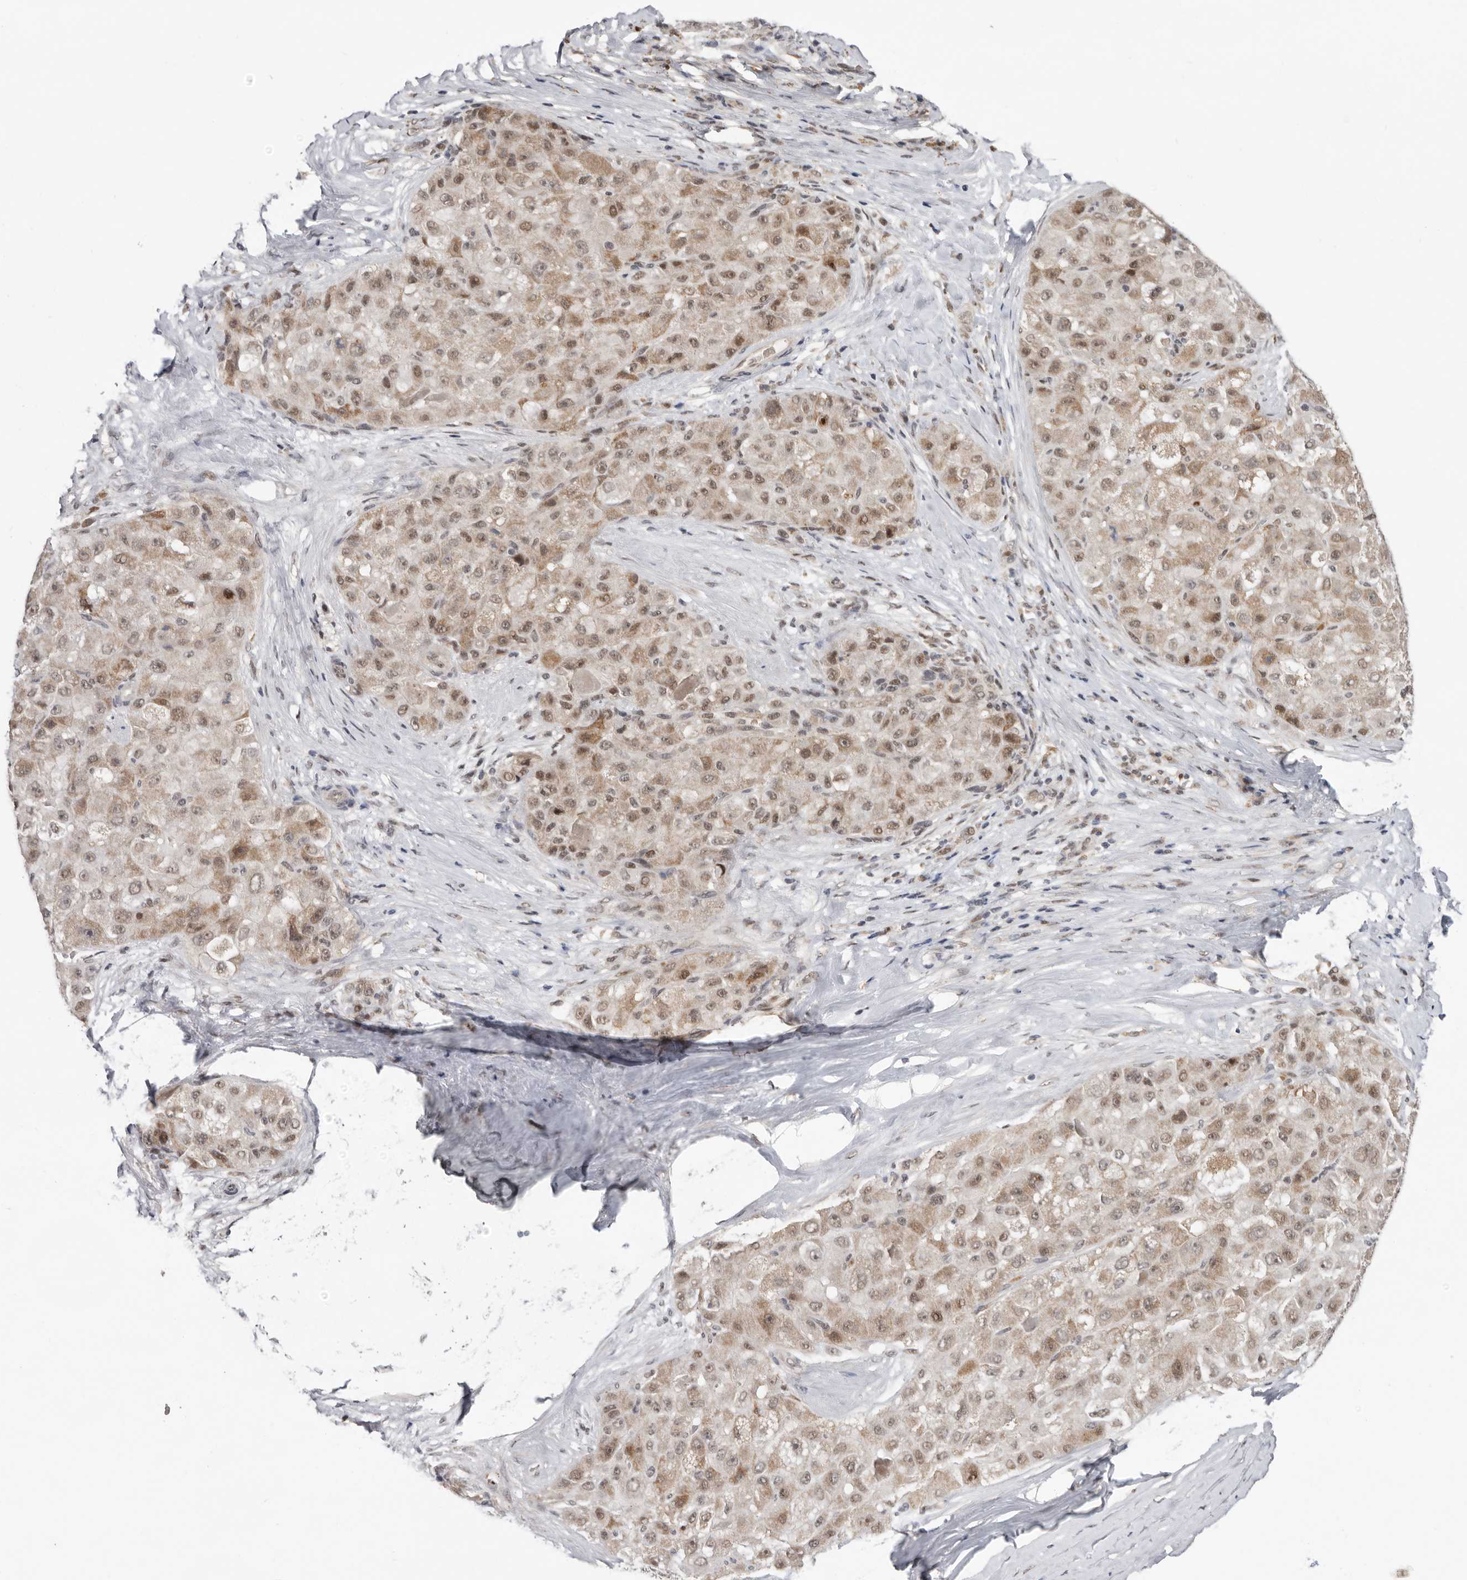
{"staining": {"intensity": "moderate", "quantity": ">75%", "location": "nuclear"}, "tissue": "liver cancer", "cell_type": "Tumor cells", "image_type": "cancer", "snomed": [{"axis": "morphology", "description": "Carcinoma, Hepatocellular, NOS"}, {"axis": "topography", "description": "Liver"}], "caption": "Immunohistochemistry micrograph of human liver cancer stained for a protein (brown), which displays medium levels of moderate nuclear positivity in approximately >75% of tumor cells.", "gene": "BRCA2", "patient": {"sex": "male", "age": 80}}